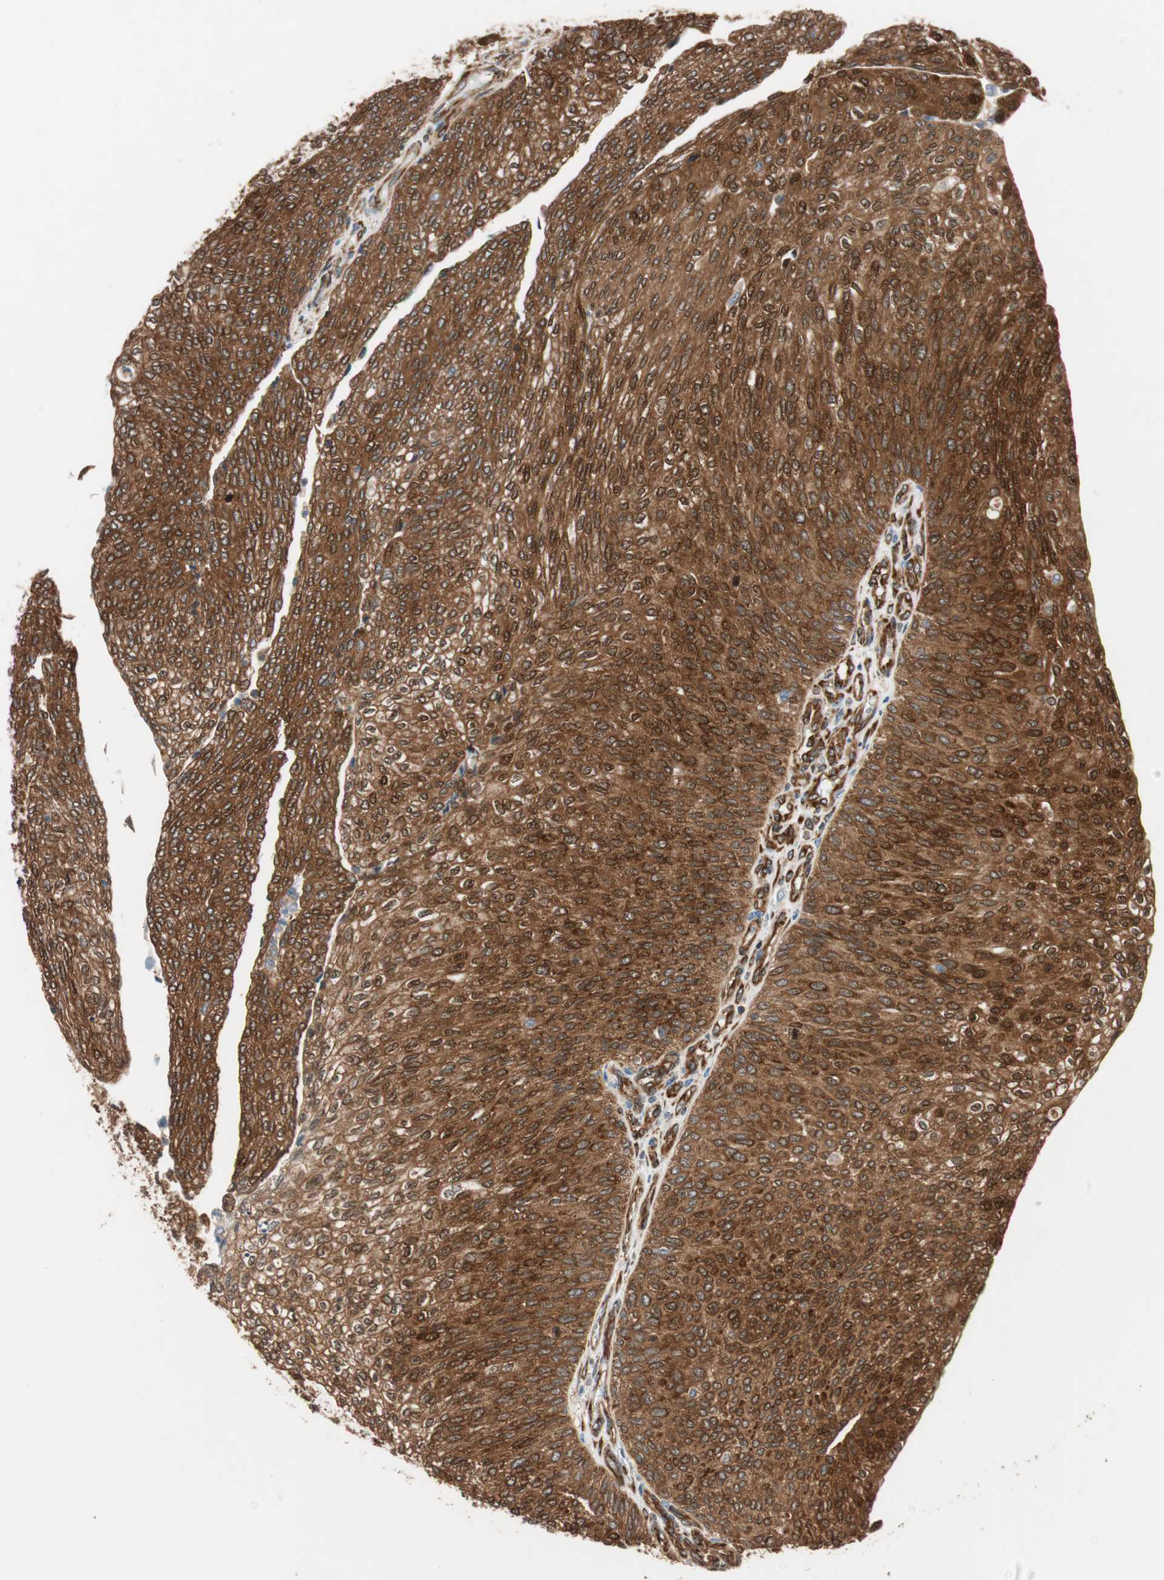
{"staining": {"intensity": "strong", "quantity": ">75%", "location": "cytoplasmic/membranous,nuclear"}, "tissue": "urothelial cancer", "cell_type": "Tumor cells", "image_type": "cancer", "snomed": [{"axis": "morphology", "description": "Urothelial carcinoma, Low grade"}, {"axis": "topography", "description": "Urinary bladder"}], "caption": "A high amount of strong cytoplasmic/membranous and nuclear staining is seen in approximately >75% of tumor cells in low-grade urothelial carcinoma tissue.", "gene": "WASL", "patient": {"sex": "female", "age": 79}}